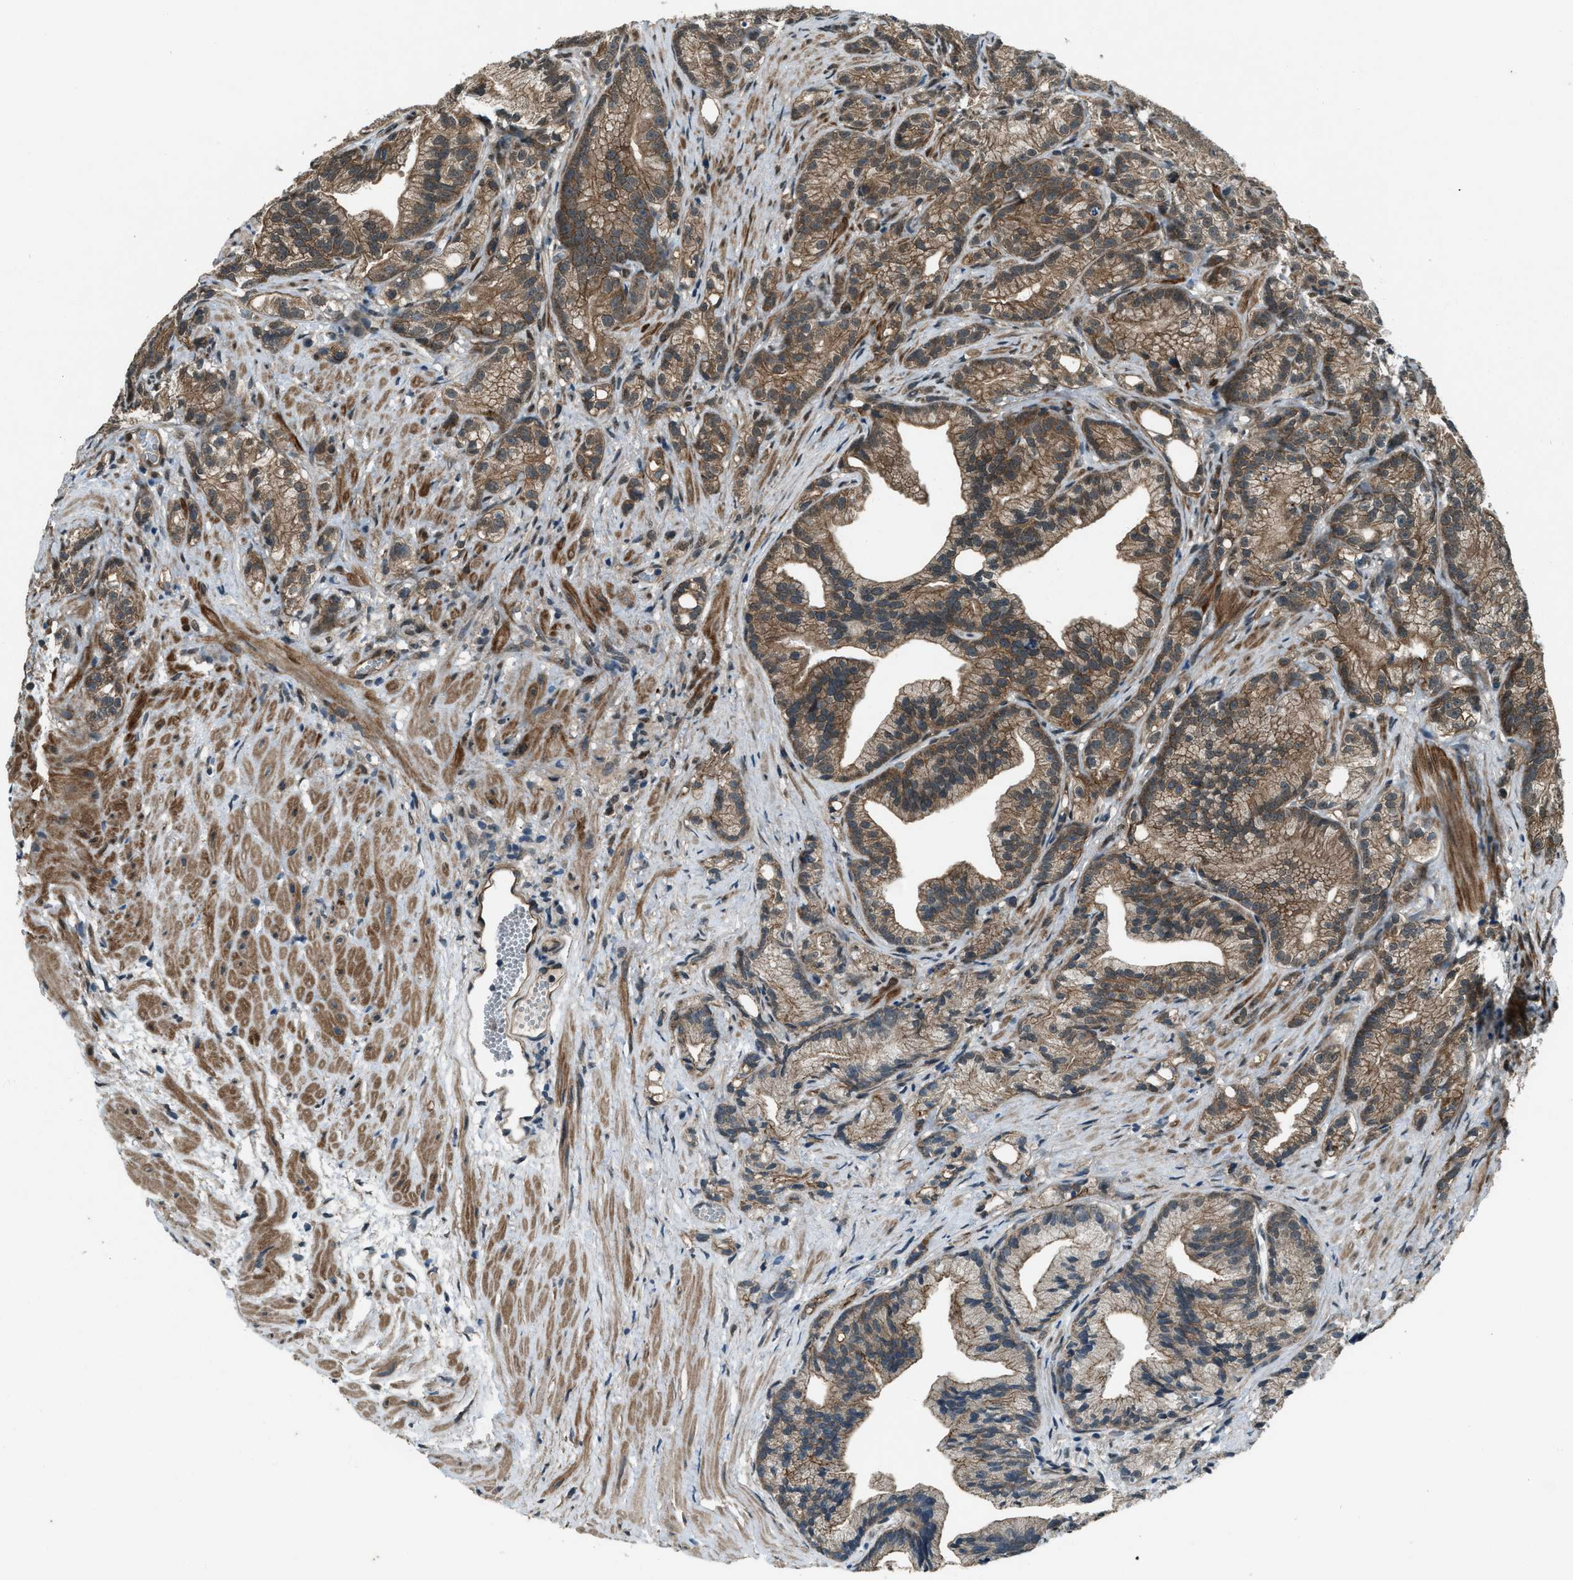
{"staining": {"intensity": "moderate", "quantity": ">75%", "location": "cytoplasmic/membranous"}, "tissue": "prostate cancer", "cell_type": "Tumor cells", "image_type": "cancer", "snomed": [{"axis": "morphology", "description": "Adenocarcinoma, Low grade"}, {"axis": "topography", "description": "Prostate"}], "caption": "A histopathology image of prostate cancer stained for a protein demonstrates moderate cytoplasmic/membranous brown staining in tumor cells.", "gene": "SVIL", "patient": {"sex": "male", "age": 89}}